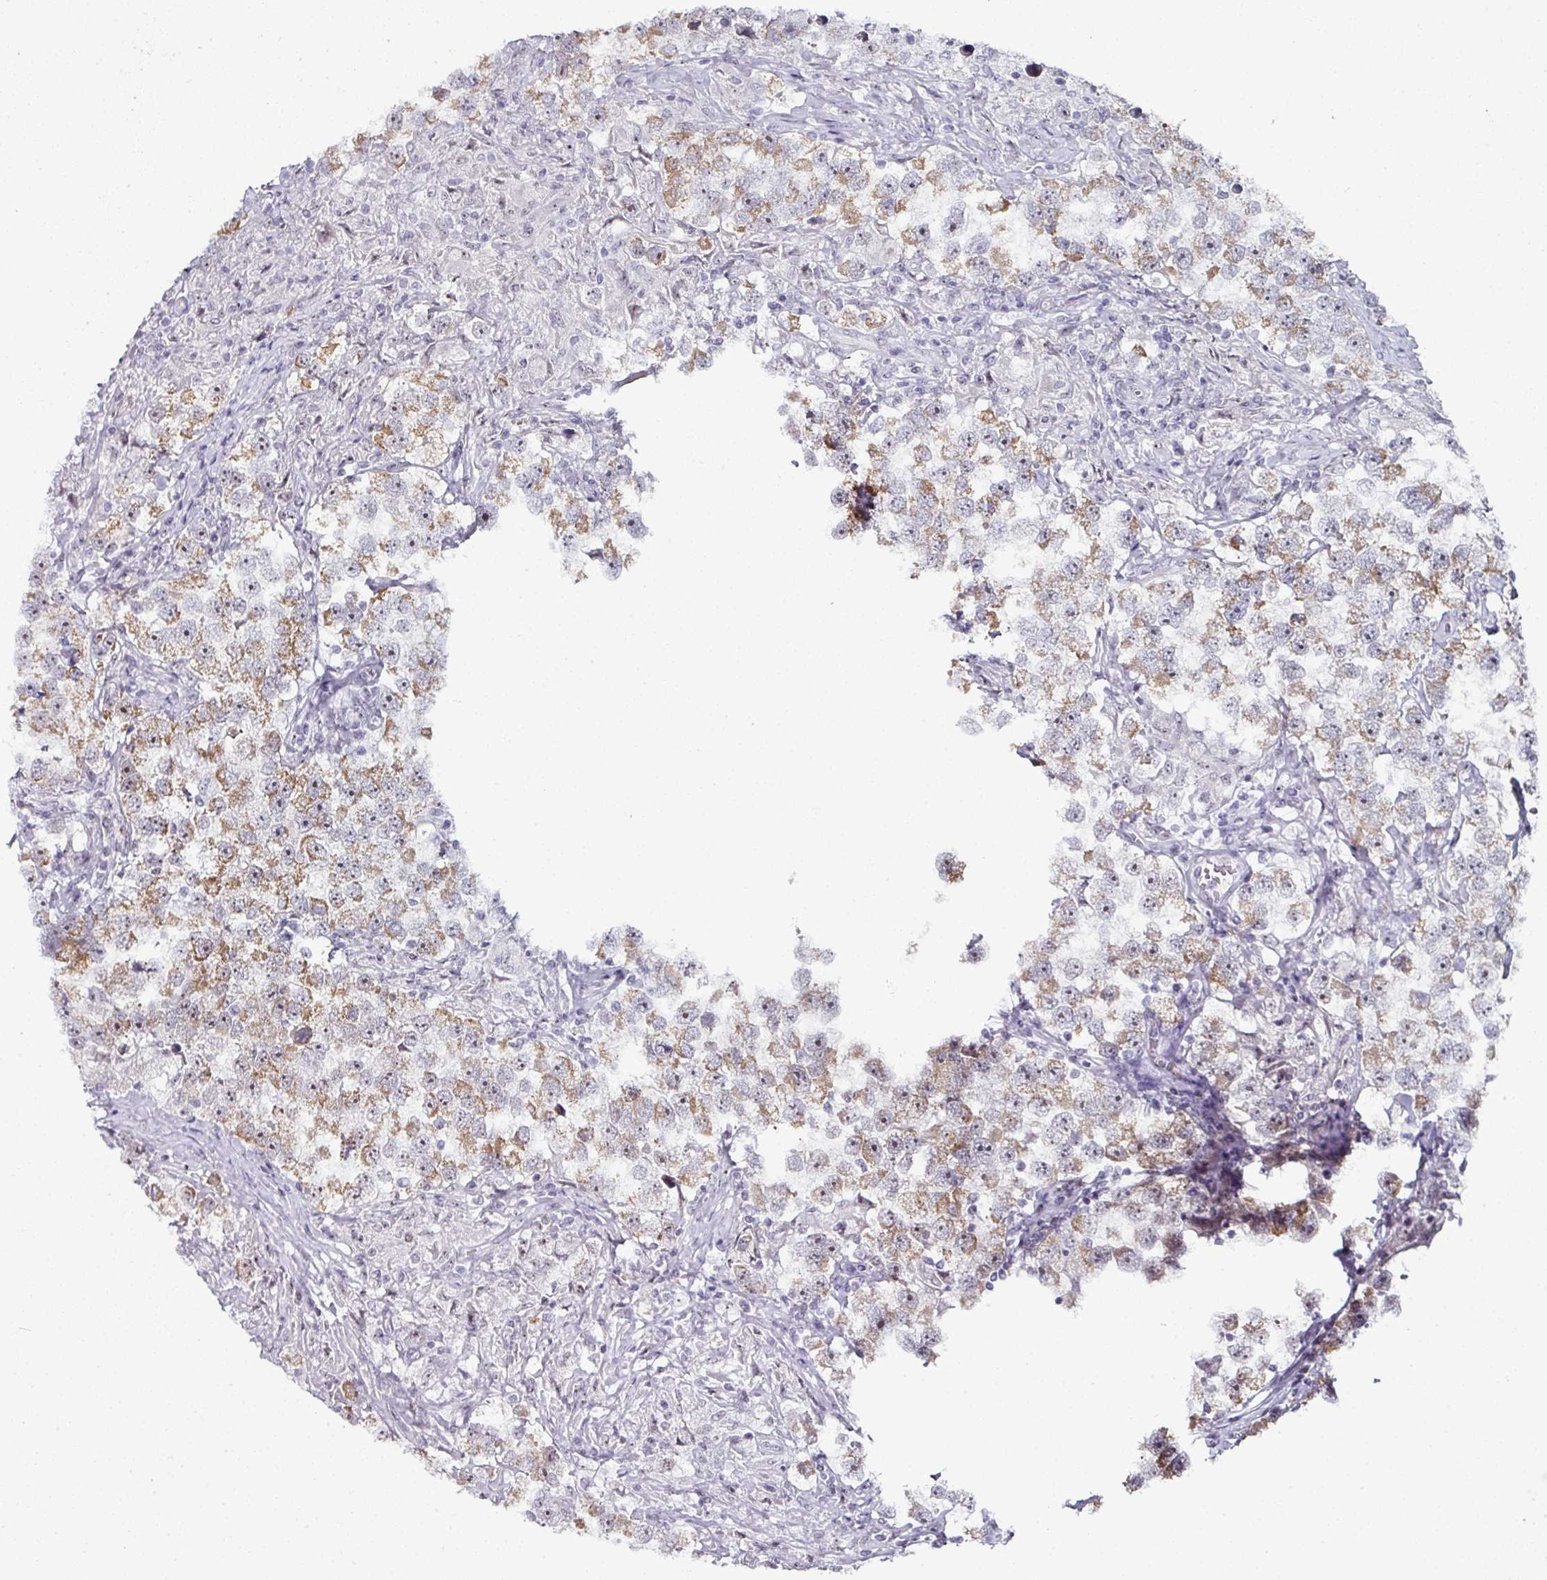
{"staining": {"intensity": "moderate", "quantity": "<25%", "location": "cytoplasmic/membranous"}, "tissue": "testis cancer", "cell_type": "Tumor cells", "image_type": "cancer", "snomed": [{"axis": "morphology", "description": "Seminoma, NOS"}, {"axis": "topography", "description": "Testis"}], "caption": "Immunohistochemistry (IHC) (DAB) staining of human testis seminoma shows moderate cytoplasmic/membranous protein positivity in approximately <25% of tumor cells.", "gene": "NACC2", "patient": {"sex": "male", "age": 46}}